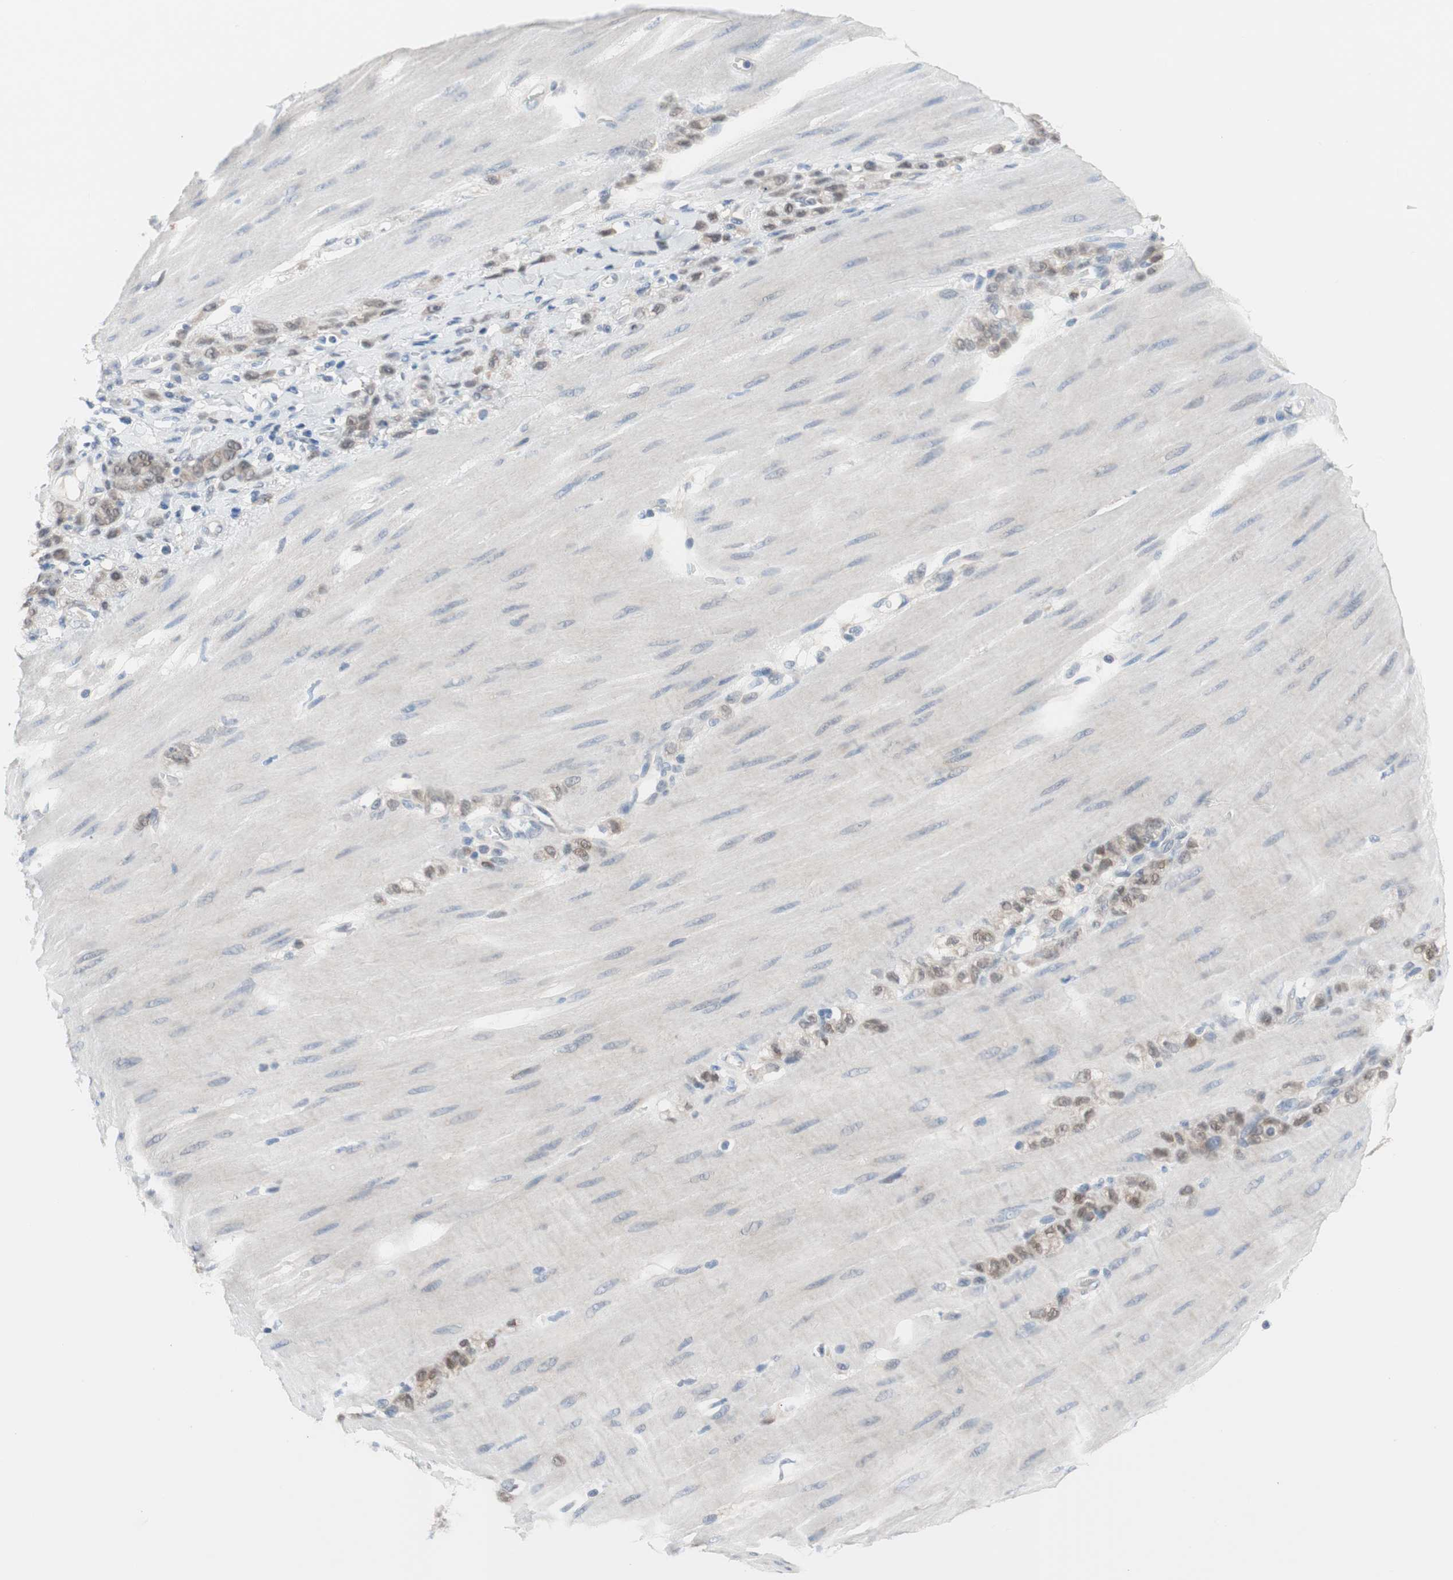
{"staining": {"intensity": "weak", "quantity": "25%-75%", "location": "cytoplasmic/membranous"}, "tissue": "stomach cancer", "cell_type": "Tumor cells", "image_type": "cancer", "snomed": [{"axis": "morphology", "description": "Adenocarcinoma, NOS"}, {"axis": "topography", "description": "Stomach"}], "caption": "Immunohistochemical staining of adenocarcinoma (stomach) reveals weak cytoplasmic/membranous protein expression in about 25%-75% of tumor cells.", "gene": "GRHL1", "patient": {"sex": "male", "age": 82}}